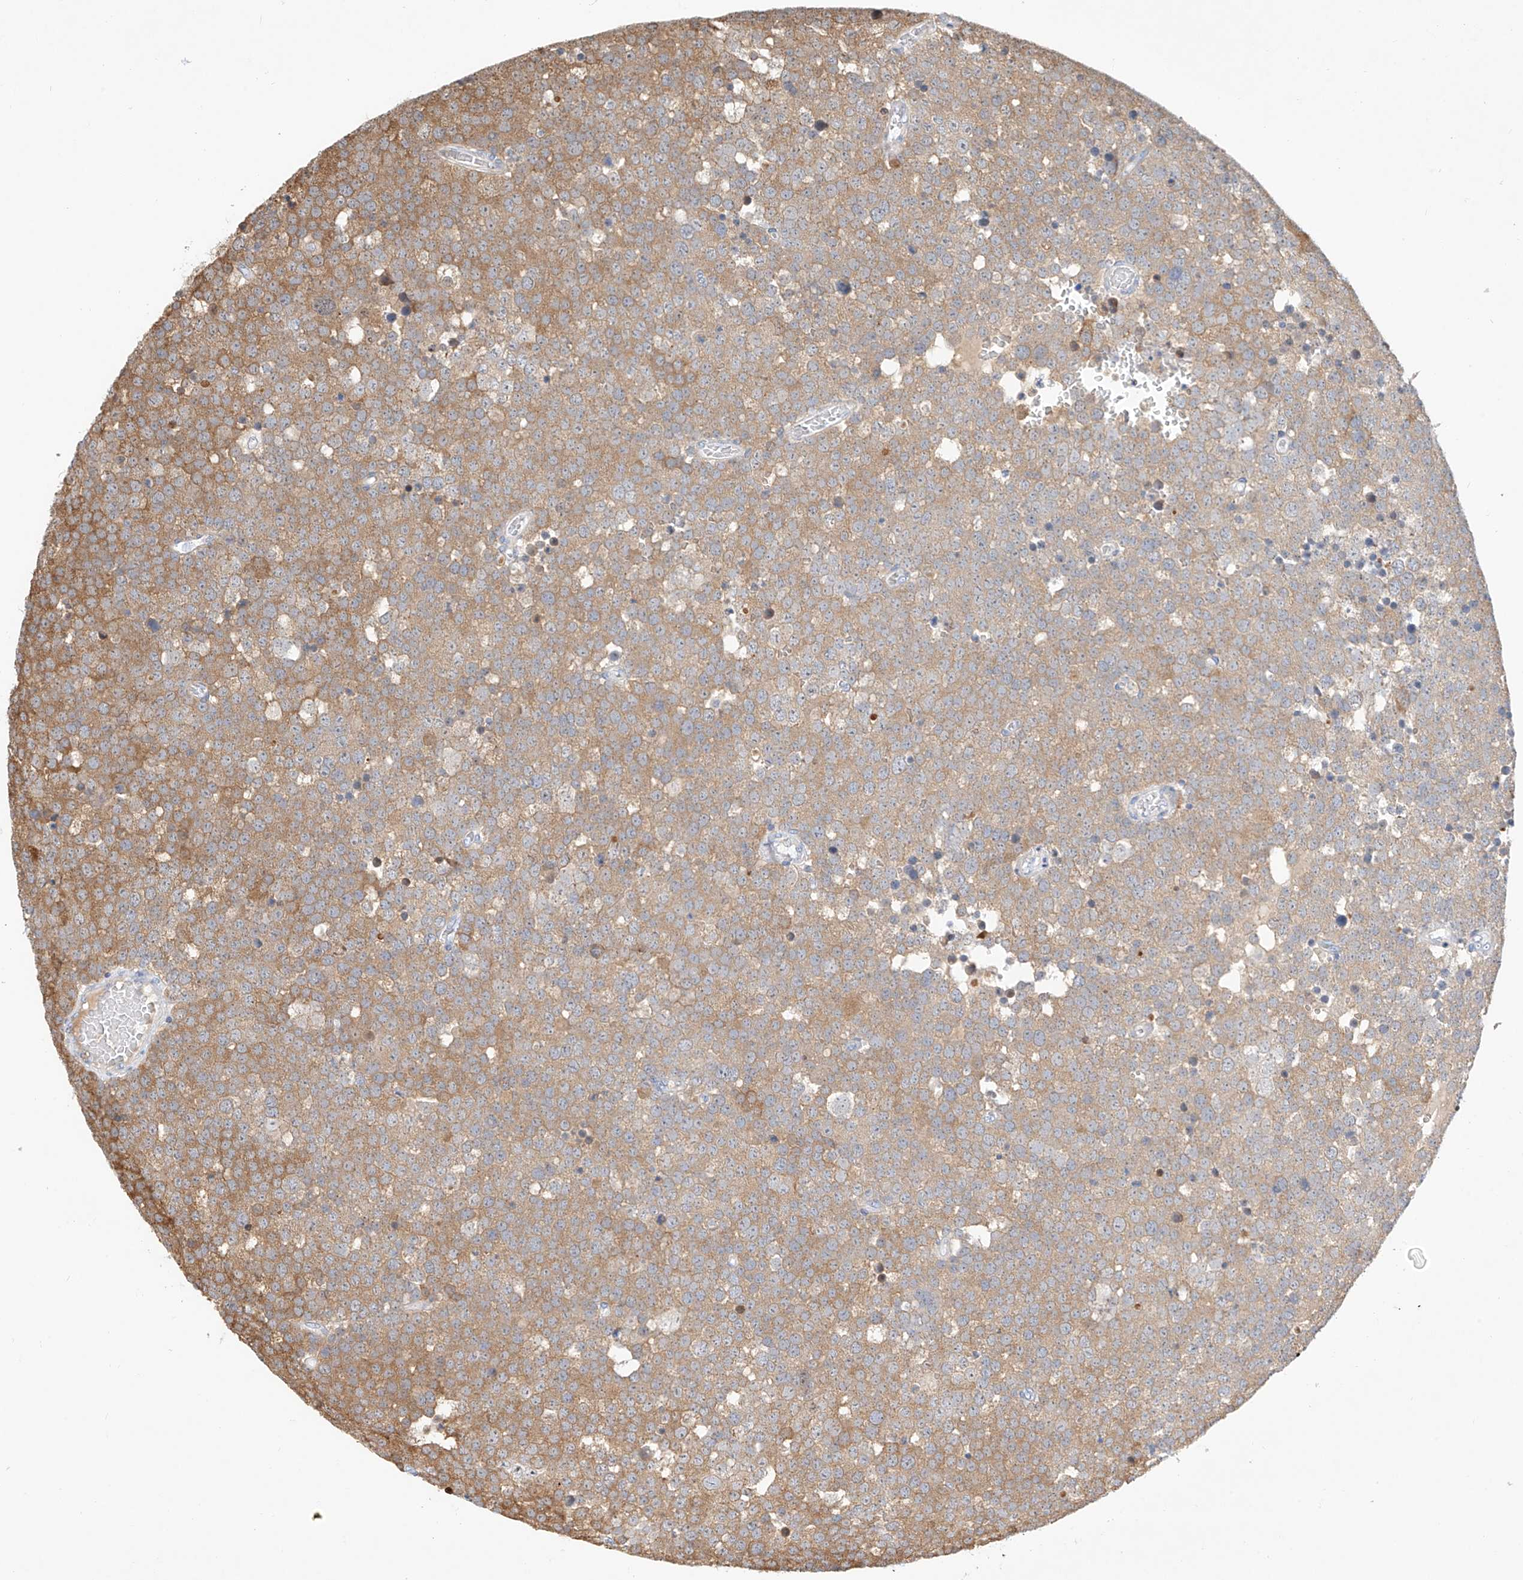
{"staining": {"intensity": "moderate", "quantity": ">75%", "location": "cytoplasmic/membranous"}, "tissue": "testis cancer", "cell_type": "Tumor cells", "image_type": "cancer", "snomed": [{"axis": "morphology", "description": "Seminoma, NOS"}, {"axis": "topography", "description": "Testis"}], "caption": "Testis cancer (seminoma) tissue displays moderate cytoplasmic/membranous staining in about >75% of tumor cells Immunohistochemistry (ihc) stains the protein in brown and the nuclei are stained blue.", "gene": "SNU13", "patient": {"sex": "male", "age": 71}}